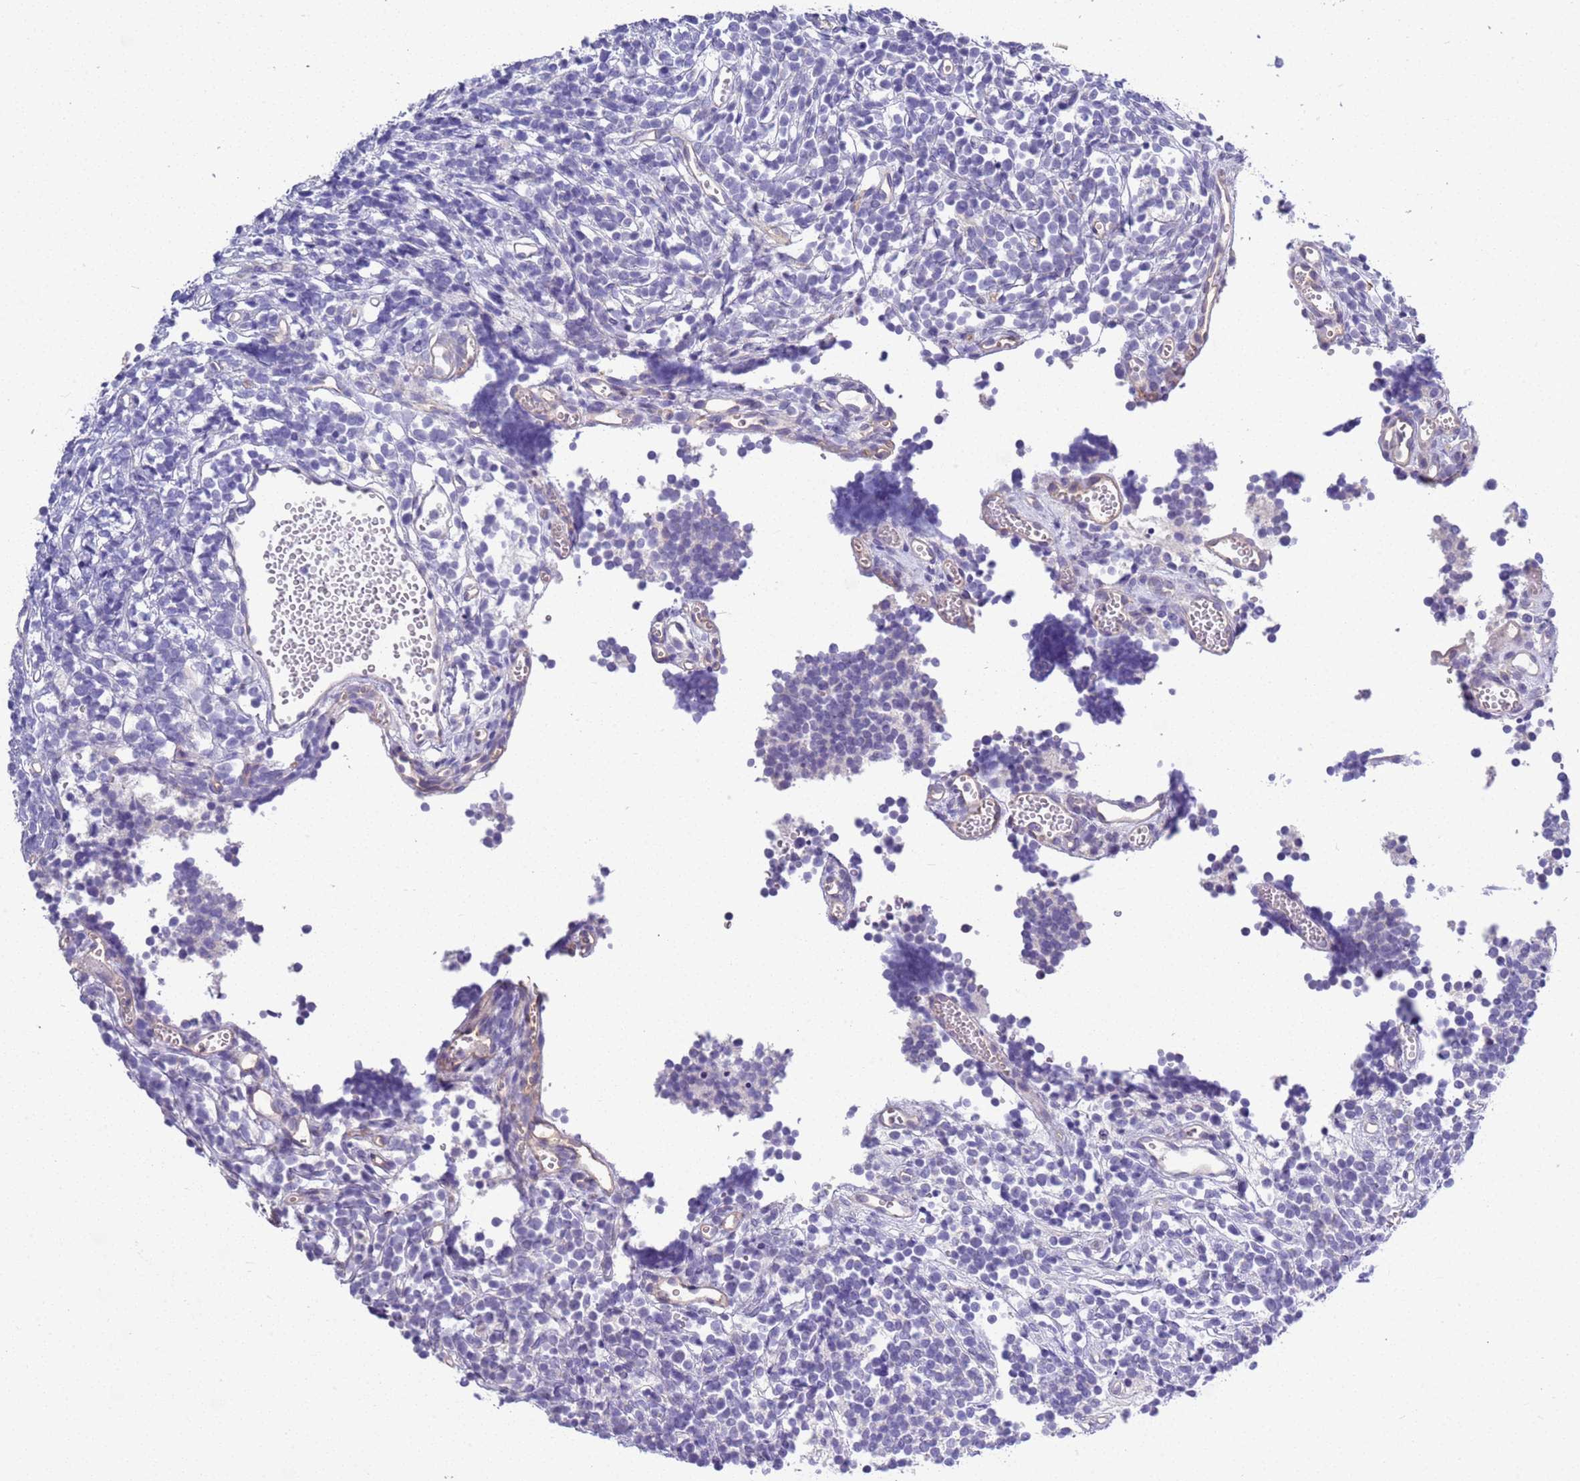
{"staining": {"intensity": "negative", "quantity": "none", "location": "none"}, "tissue": "glioma", "cell_type": "Tumor cells", "image_type": "cancer", "snomed": [{"axis": "morphology", "description": "Glioma, malignant, Low grade"}, {"axis": "topography", "description": "Brain"}], "caption": "This is an immunohistochemistry (IHC) micrograph of human glioma. There is no expression in tumor cells.", "gene": "BRMS1L", "patient": {"sex": "female", "age": 1}}